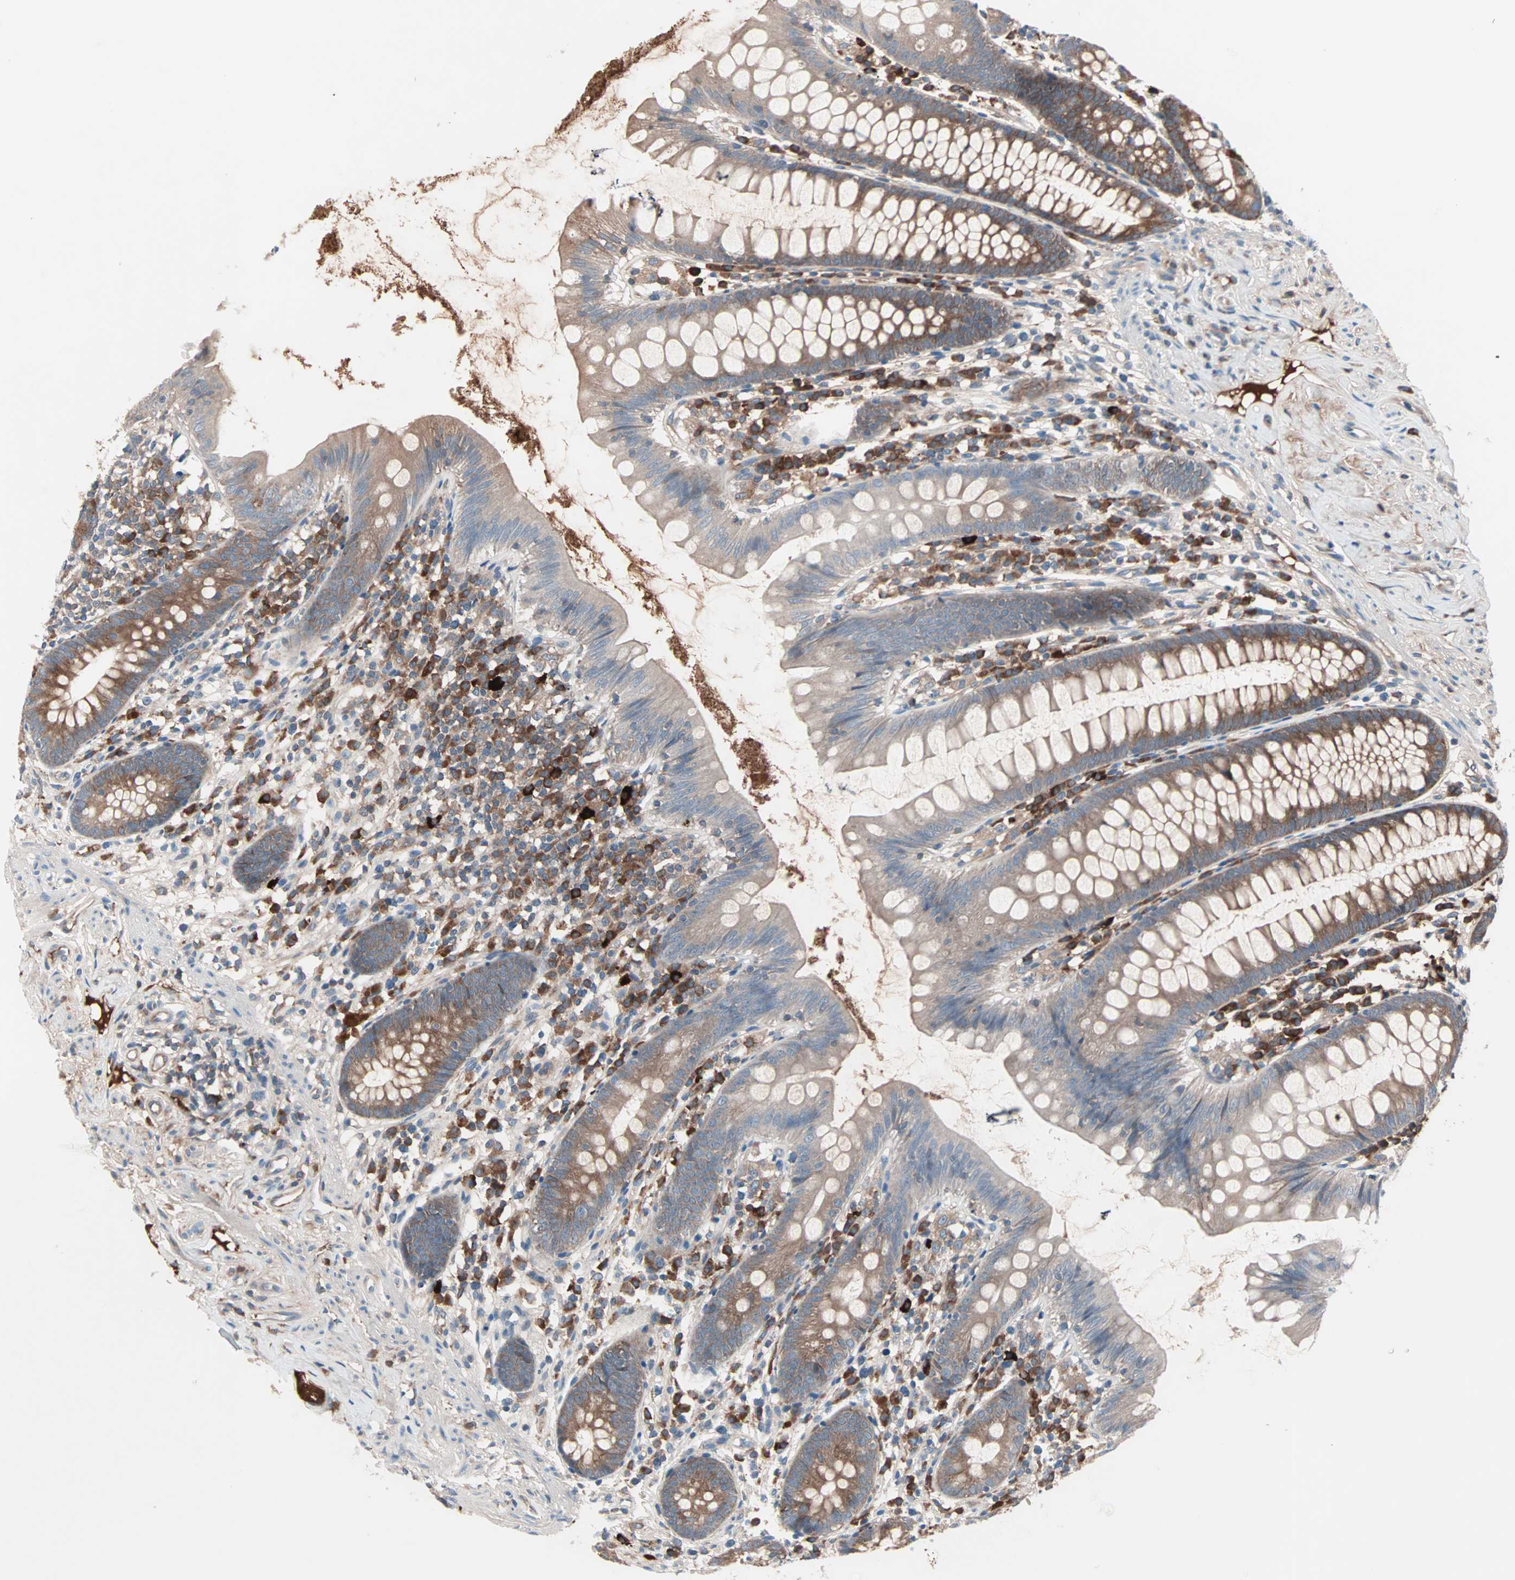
{"staining": {"intensity": "moderate", "quantity": ">75%", "location": "cytoplasmic/membranous"}, "tissue": "appendix", "cell_type": "Glandular cells", "image_type": "normal", "snomed": [{"axis": "morphology", "description": "Normal tissue, NOS"}, {"axis": "topography", "description": "Appendix"}], "caption": "Immunohistochemistry photomicrograph of normal appendix stained for a protein (brown), which displays medium levels of moderate cytoplasmic/membranous positivity in about >75% of glandular cells.", "gene": "CAD", "patient": {"sex": "male", "age": 52}}